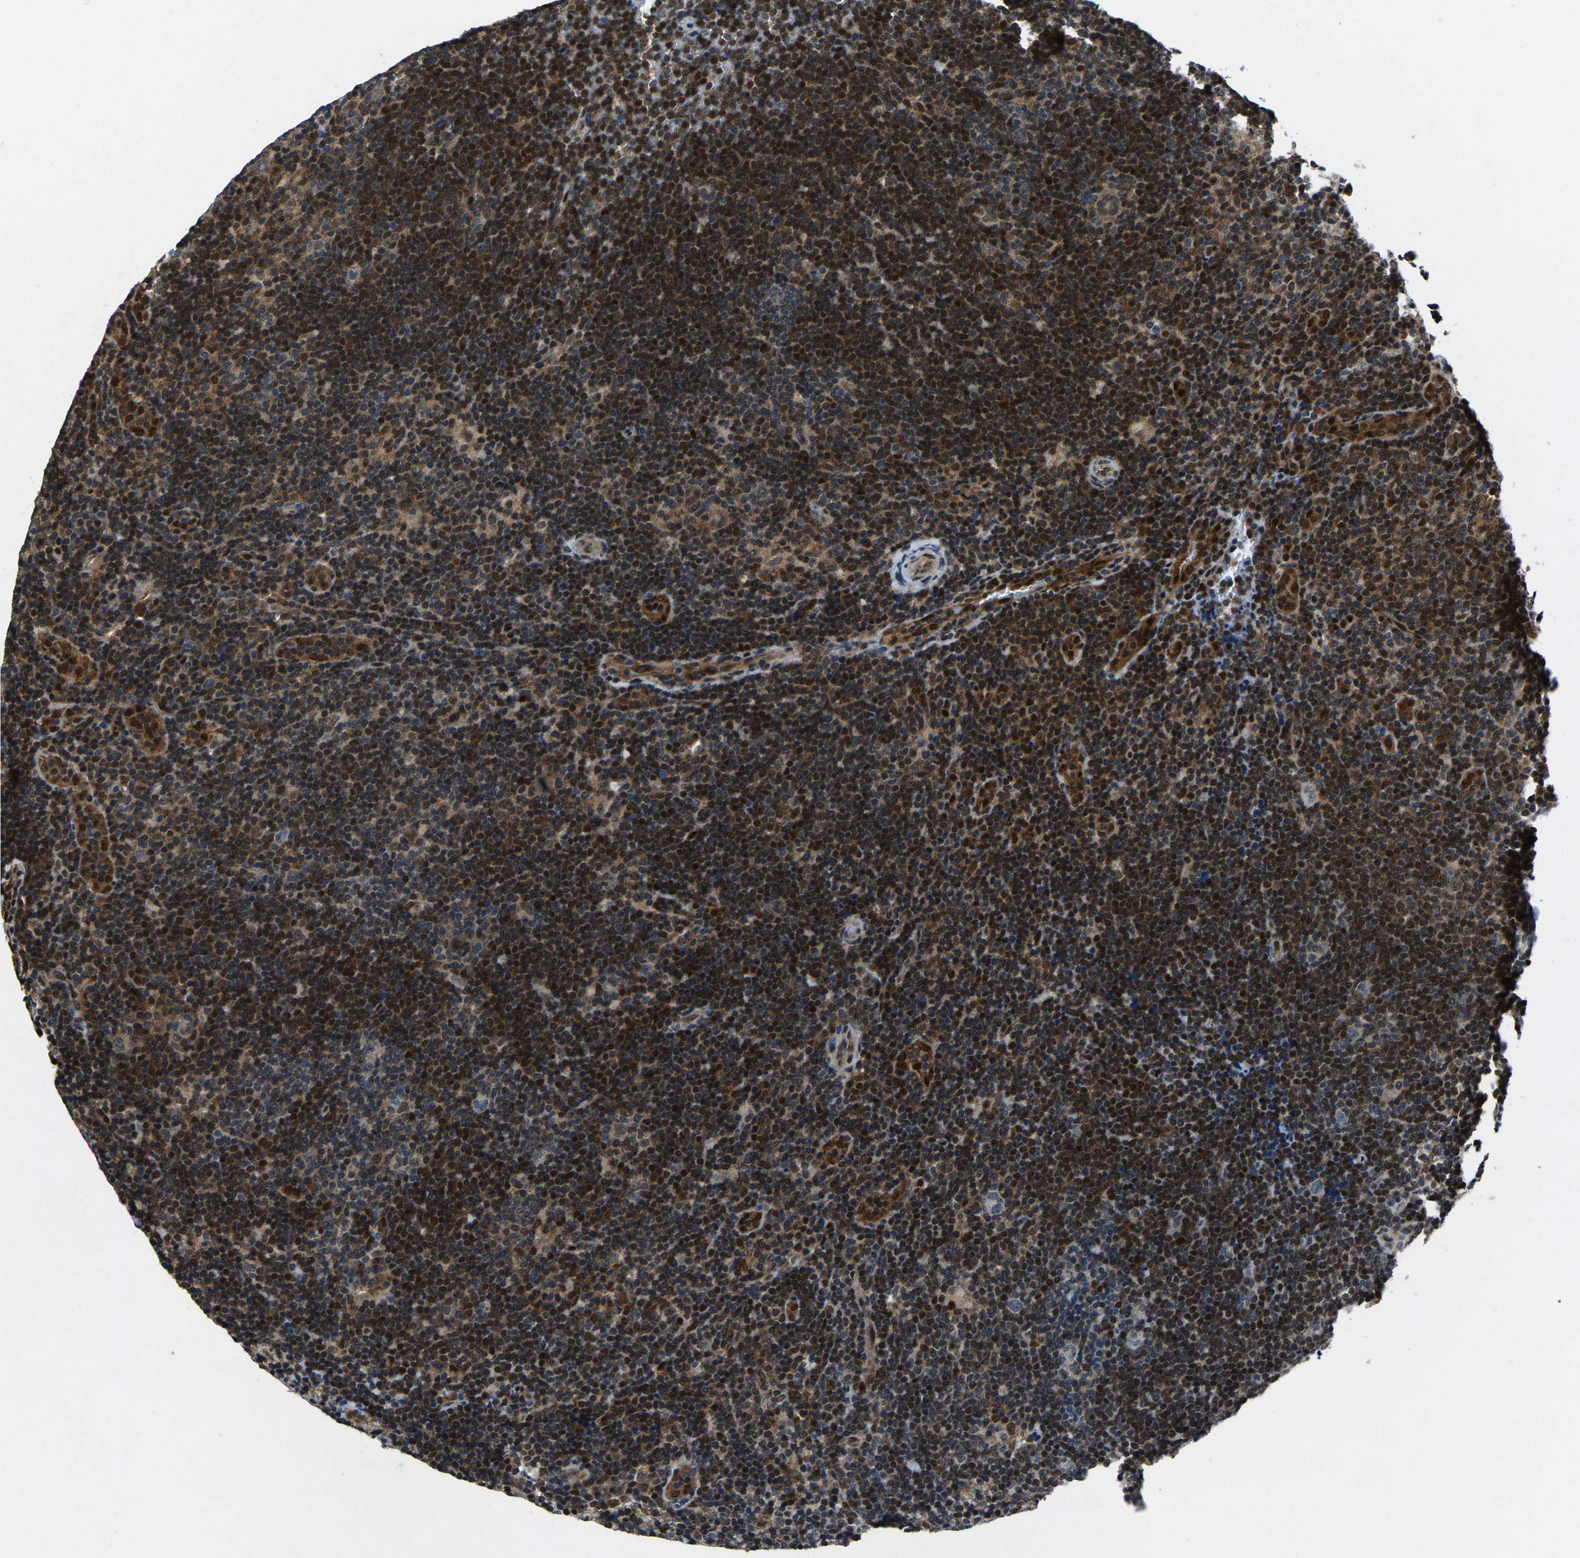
{"staining": {"intensity": "weak", "quantity": "<25%", "location": "cytoplasmic/membranous"}, "tissue": "lymphoma", "cell_type": "Tumor cells", "image_type": "cancer", "snomed": [{"axis": "morphology", "description": "Hodgkin's disease, NOS"}, {"axis": "topography", "description": "Lymph node"}], "caption": "This image is of Hodgkin's disease stained with IHC to label a protein in brown with the nuclei are counter-stained blue. There is no positivity in tumor cells. The staining is performed using DAB (3,3'-diaminobenzidine) brown chromogen with nuclei counter-stained in using hematoxylin.", "gene": "ATXN3", "patient": {"sex": "female", "age": 57}}